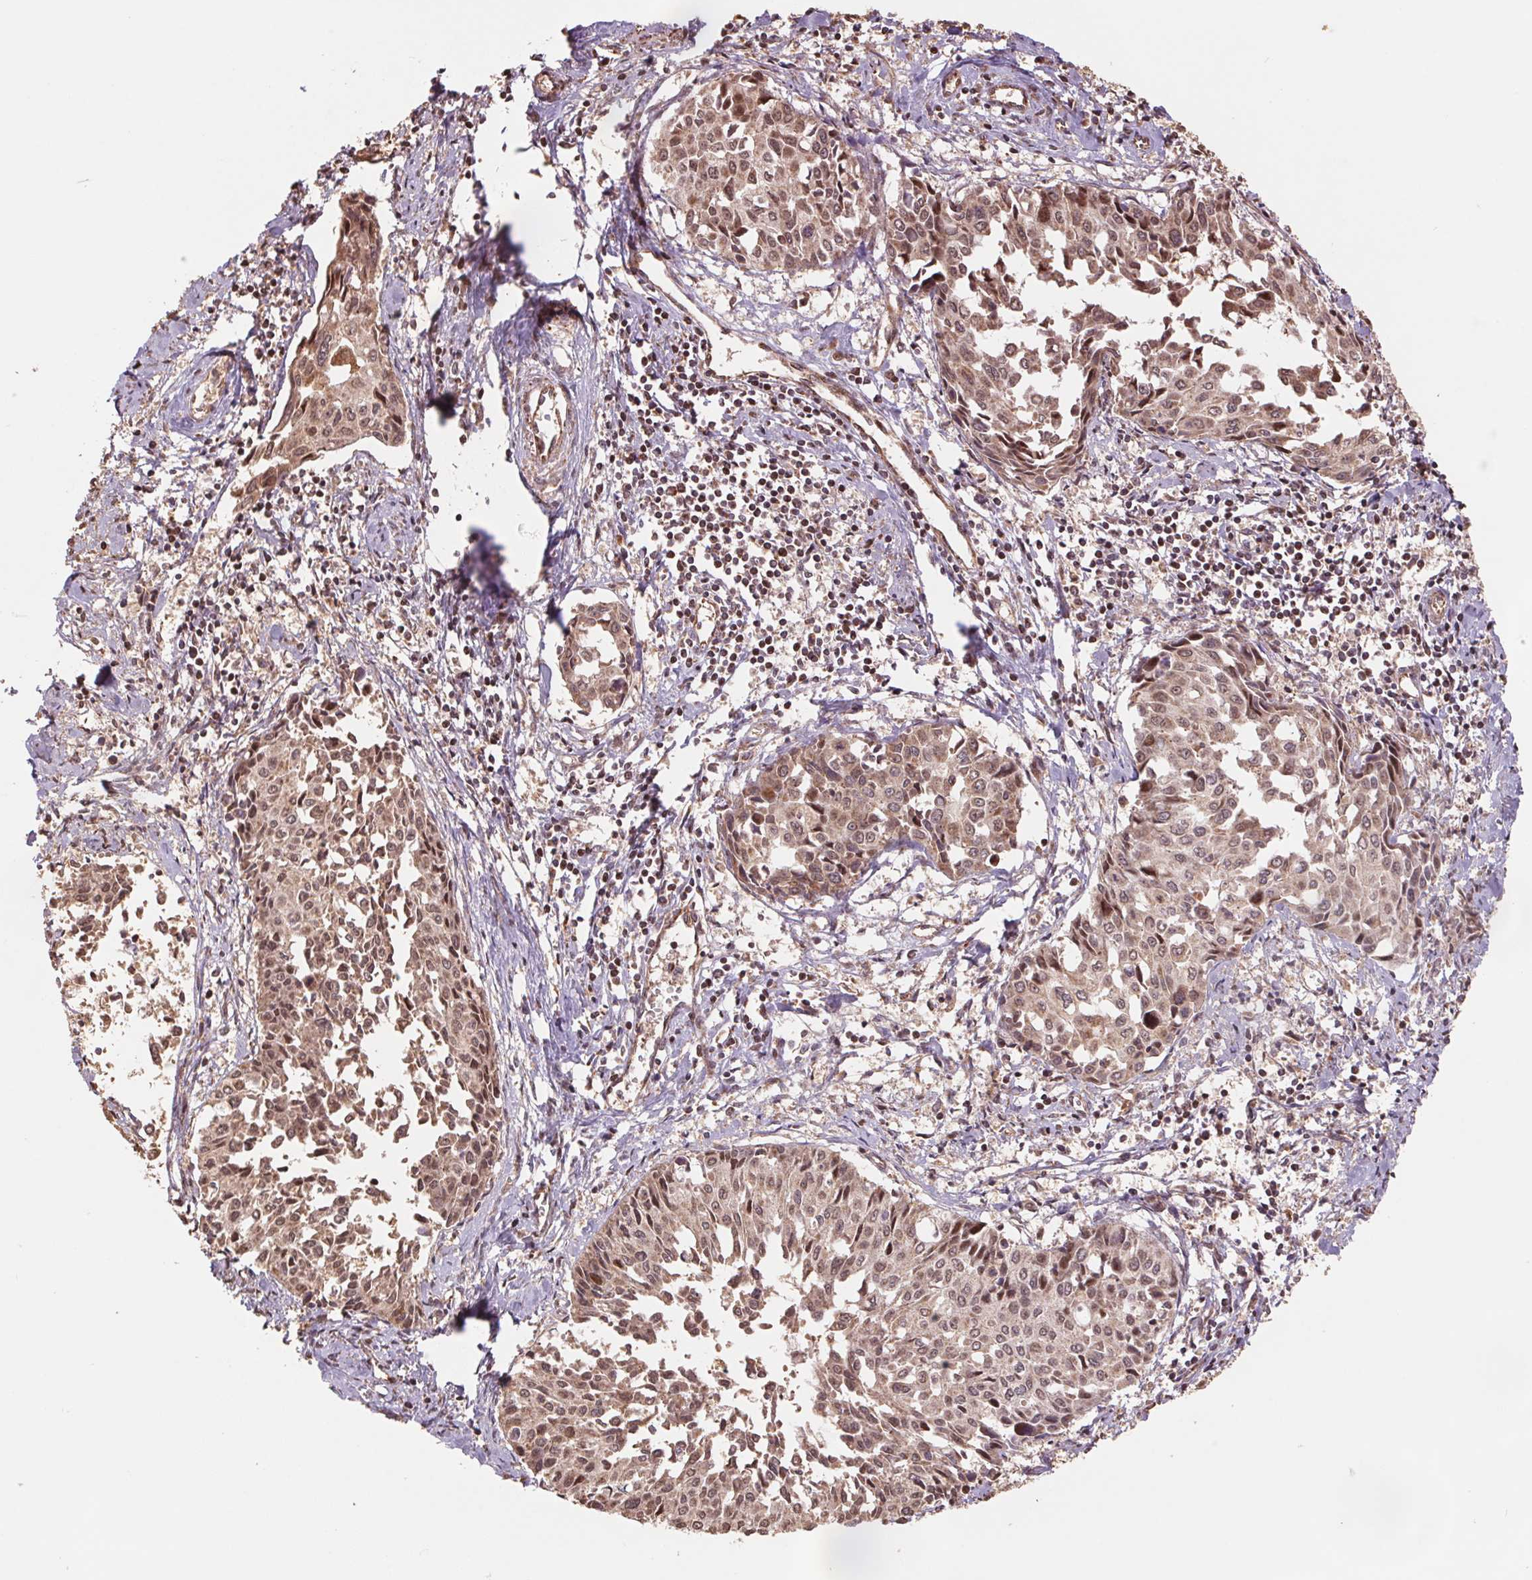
{"staining": {"intensity": "weak", "quantity": ">75%", "location": "cytoplasmic/membranous,nuclear"}, "tissue": "cervical cancer", "cell_type": "Tumor cells", "image_type": "cancer", "snomed": [{"axis": "morphology", "description": "Squamous cell carcinoma, NOS"}, {"axis": "topography", "description": "Cervix"}], "caption": "Cervical cancer (squamous cell carcinoma) was stained to show a protein in brown. There is low levels of weak cytoplasmic/membranous and nuclear positivity in approximately >75% of tumor cells.", "gene": "PDHA1", "patient": {"sex": "female", "age": 50}}